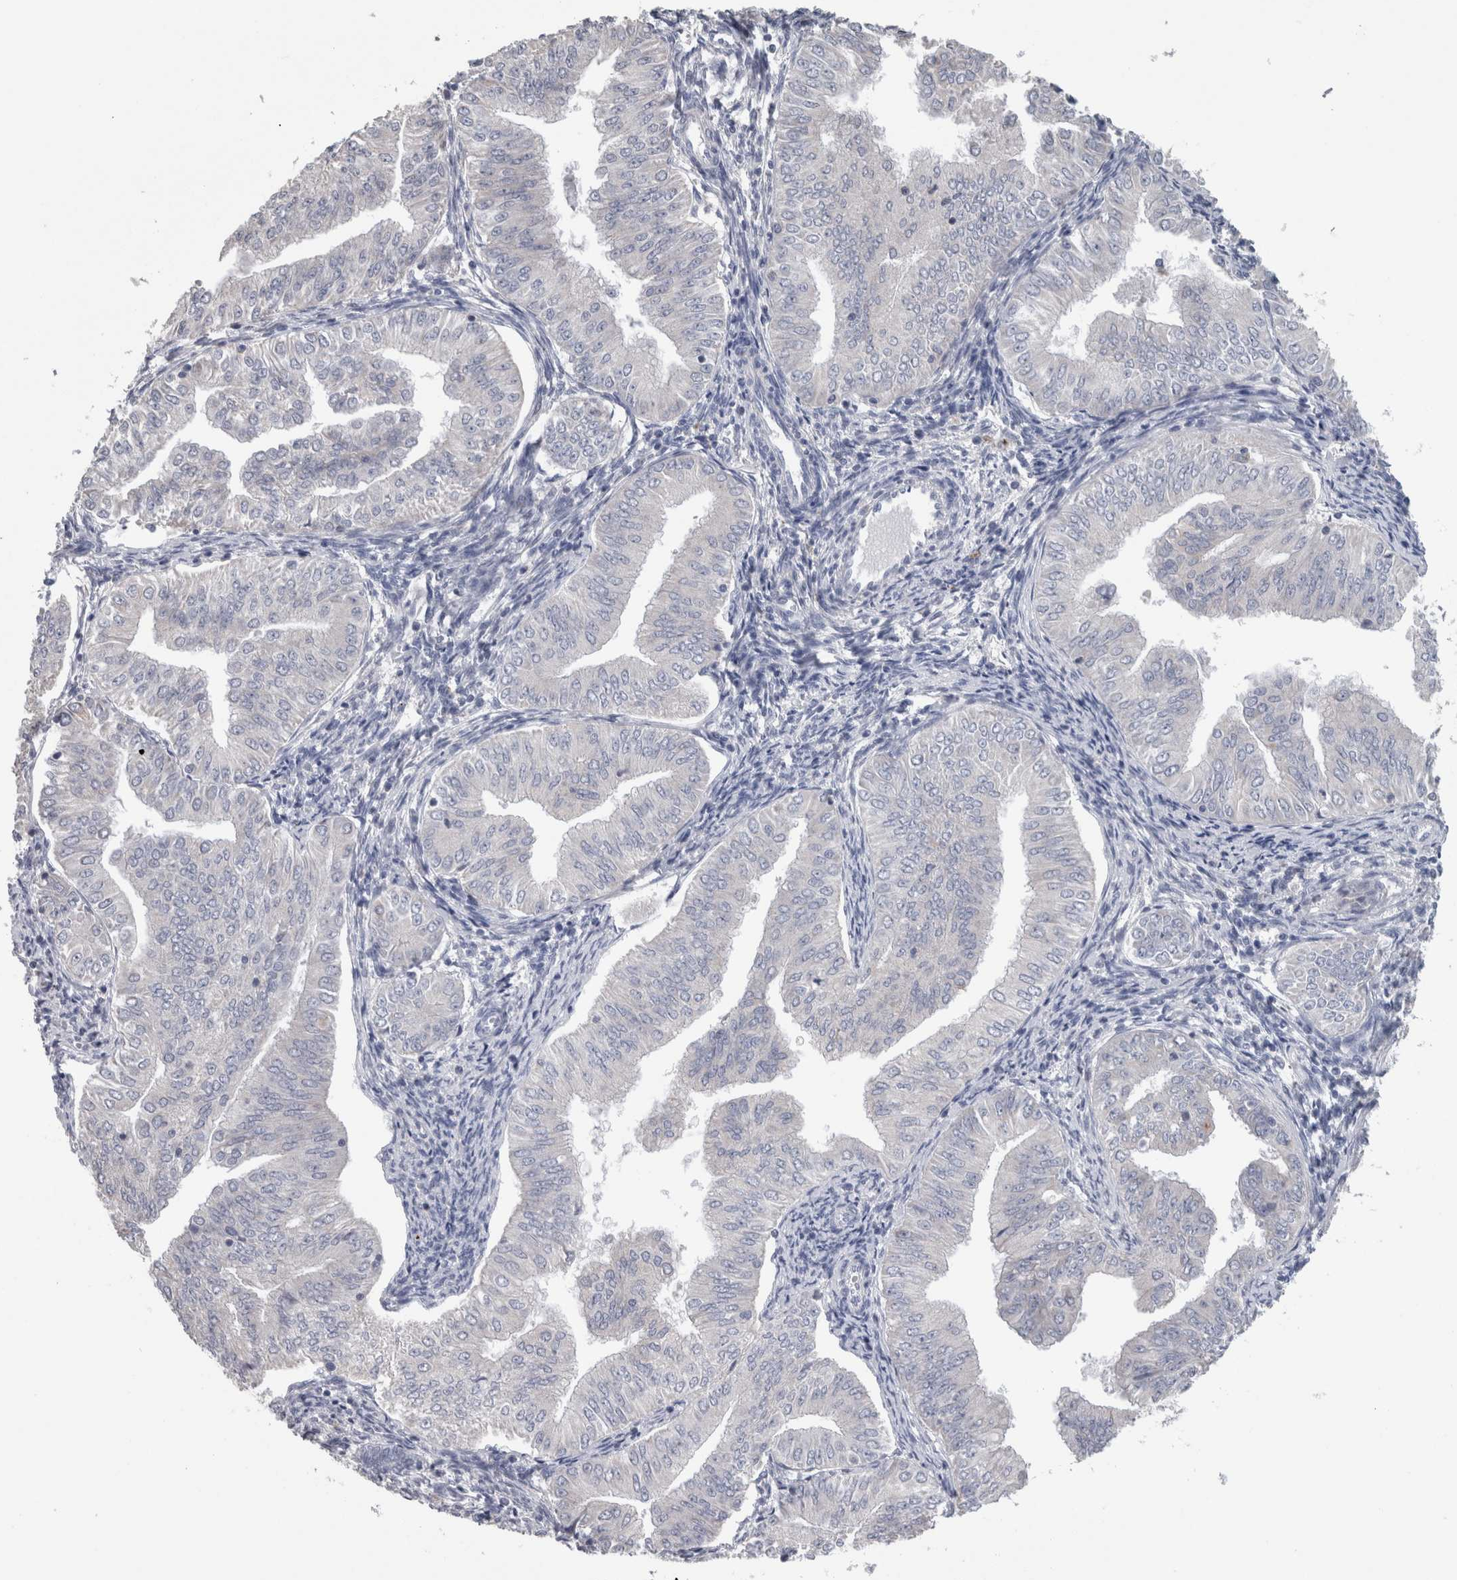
{"staining": {"intensity": "negative", "quantity": "none", "location": "none"}, "tissue": "endometrial cancer", "cell_type": "Tumor cells", "image_type": "cancer", "snomed": [{"axis": "morphology", "description": "Normal tissue, NOS"}, {"axis": "morphology", "description": "Adenocarcinoma, NOS"}, {"axis": "topography", "description": "Endometrium"}], "caption": "Tumor cells show no significant protein expression in endometrial cancer (adenocarcinoma).", "gene": "GDAP1", "patient": {"sex": "female", "age": 53}}